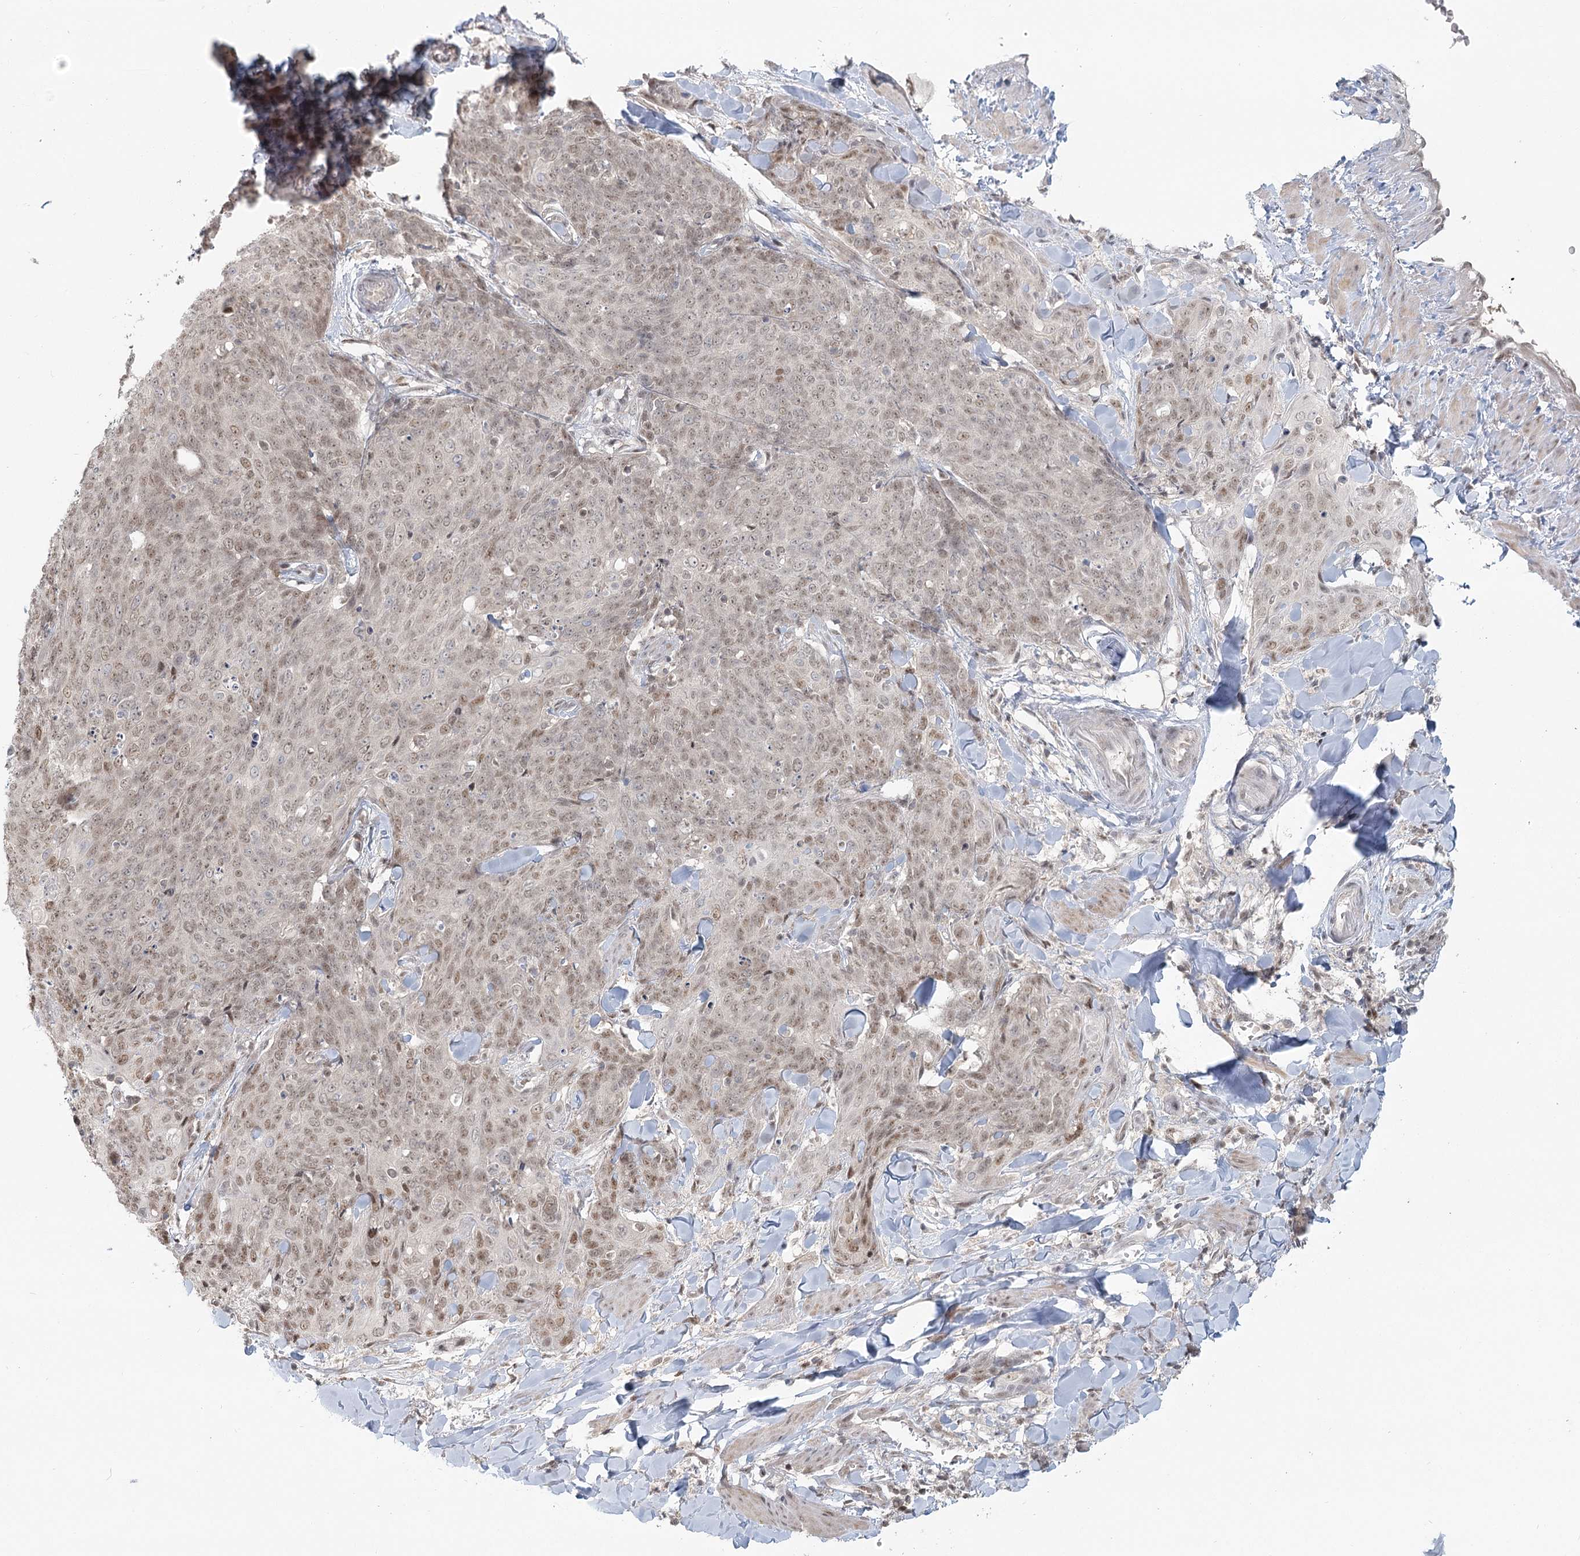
{"staining": {"intensity": "weak", "quantity": ">75%", "location": "nuclear"}, "tissue": "skin cancer", "cell_type": "Tumor cells", "image_type": "cancer", "snomed": [{"axis": "morphology", "description": "Squamous cell carcinoma, NOS"}, {"axis": "topography", "description": "Skin"}, {"axis": "topography", "description": "Vulva"}], "caption": "An image showing weak nuclear staining in approximately >75% of tumor cells in squamous cell carcinoma (skin), as visualized by brown immunohistochemical staining.", "gene": "R3HCC1L", "patient": {"sex": "female", "age": 85}}